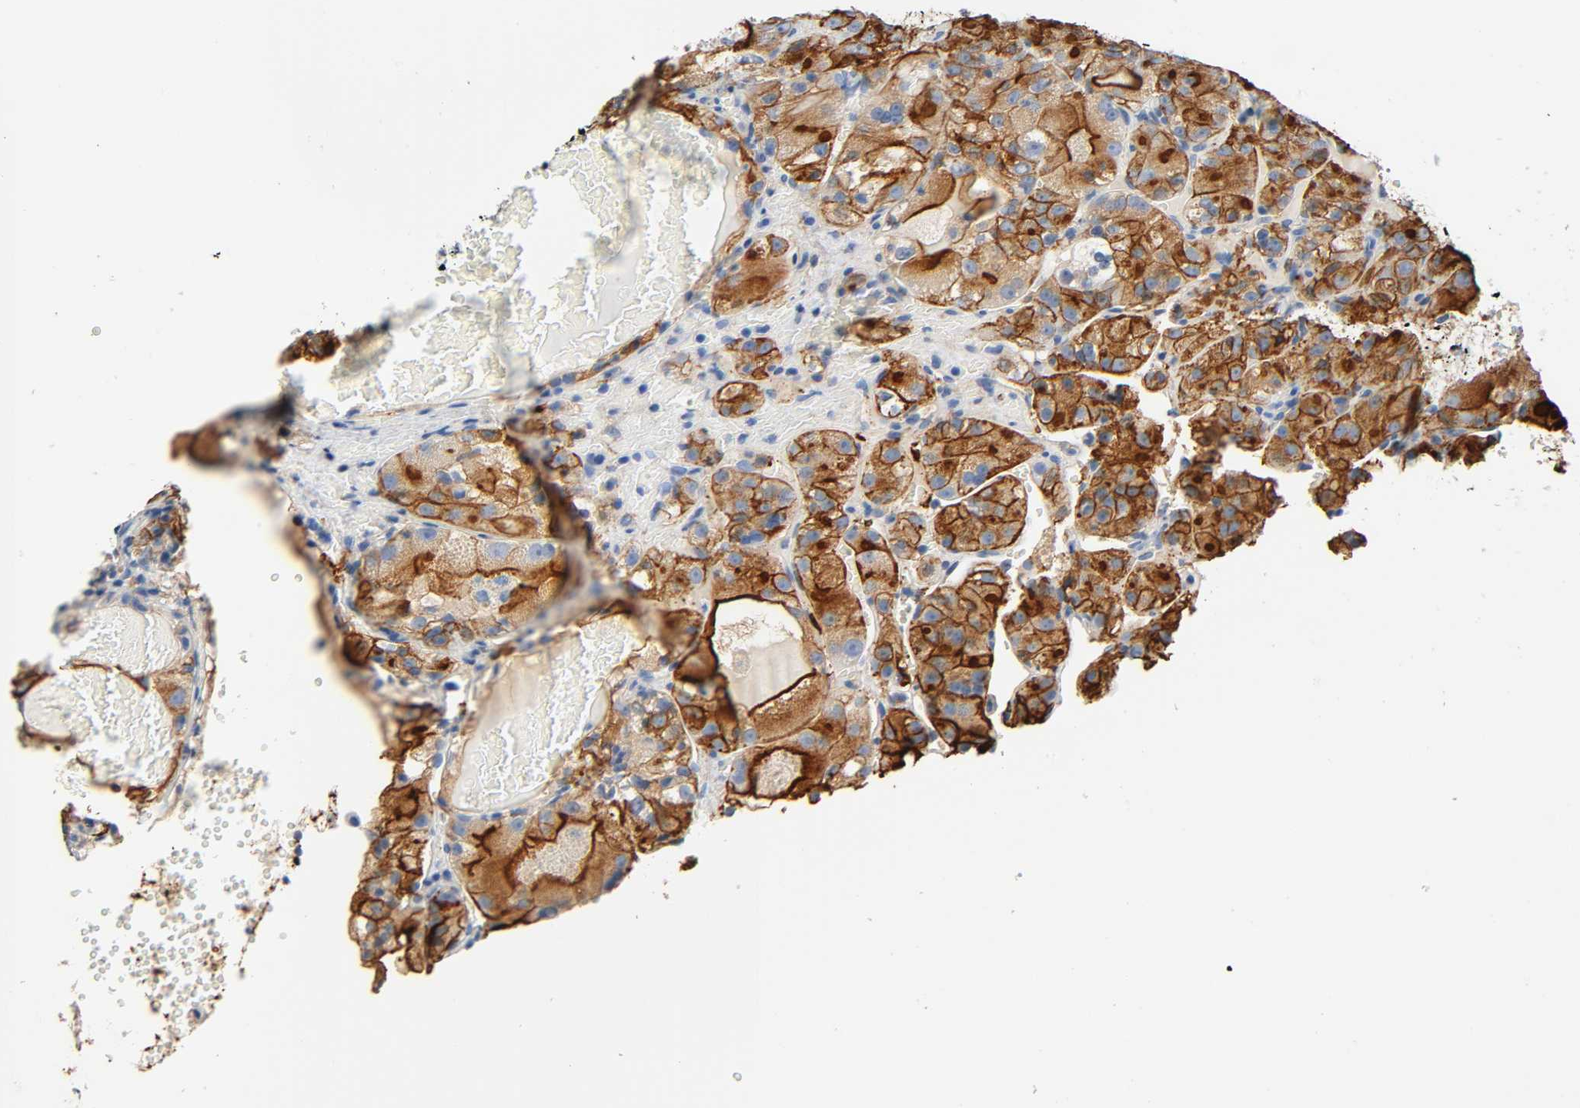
{"staining": {"intensity": "strong", "quantity": ">75%", "location": "cytoplasmic/membranous"}, "tissue": "renal cancer", "cell_type": "Tumor cells", "image_type": "cancer", "snomed": [{"axis": "morphology", "description": "Normal tissue, NOS"}, {"axis": "morphology", "description": "Adenocarcinoma, NOS"}, {"axis": "topography", "description": "Kidney"}], "caption": "Immunohistochemical staining of adenocarcinoma (renal) shows high levels of strong cytoplasmic/membranous protein positivity in about >75% of tumor cells.", "gene": "ANPEP", "patient": {"sex": "male", "age": 61}}